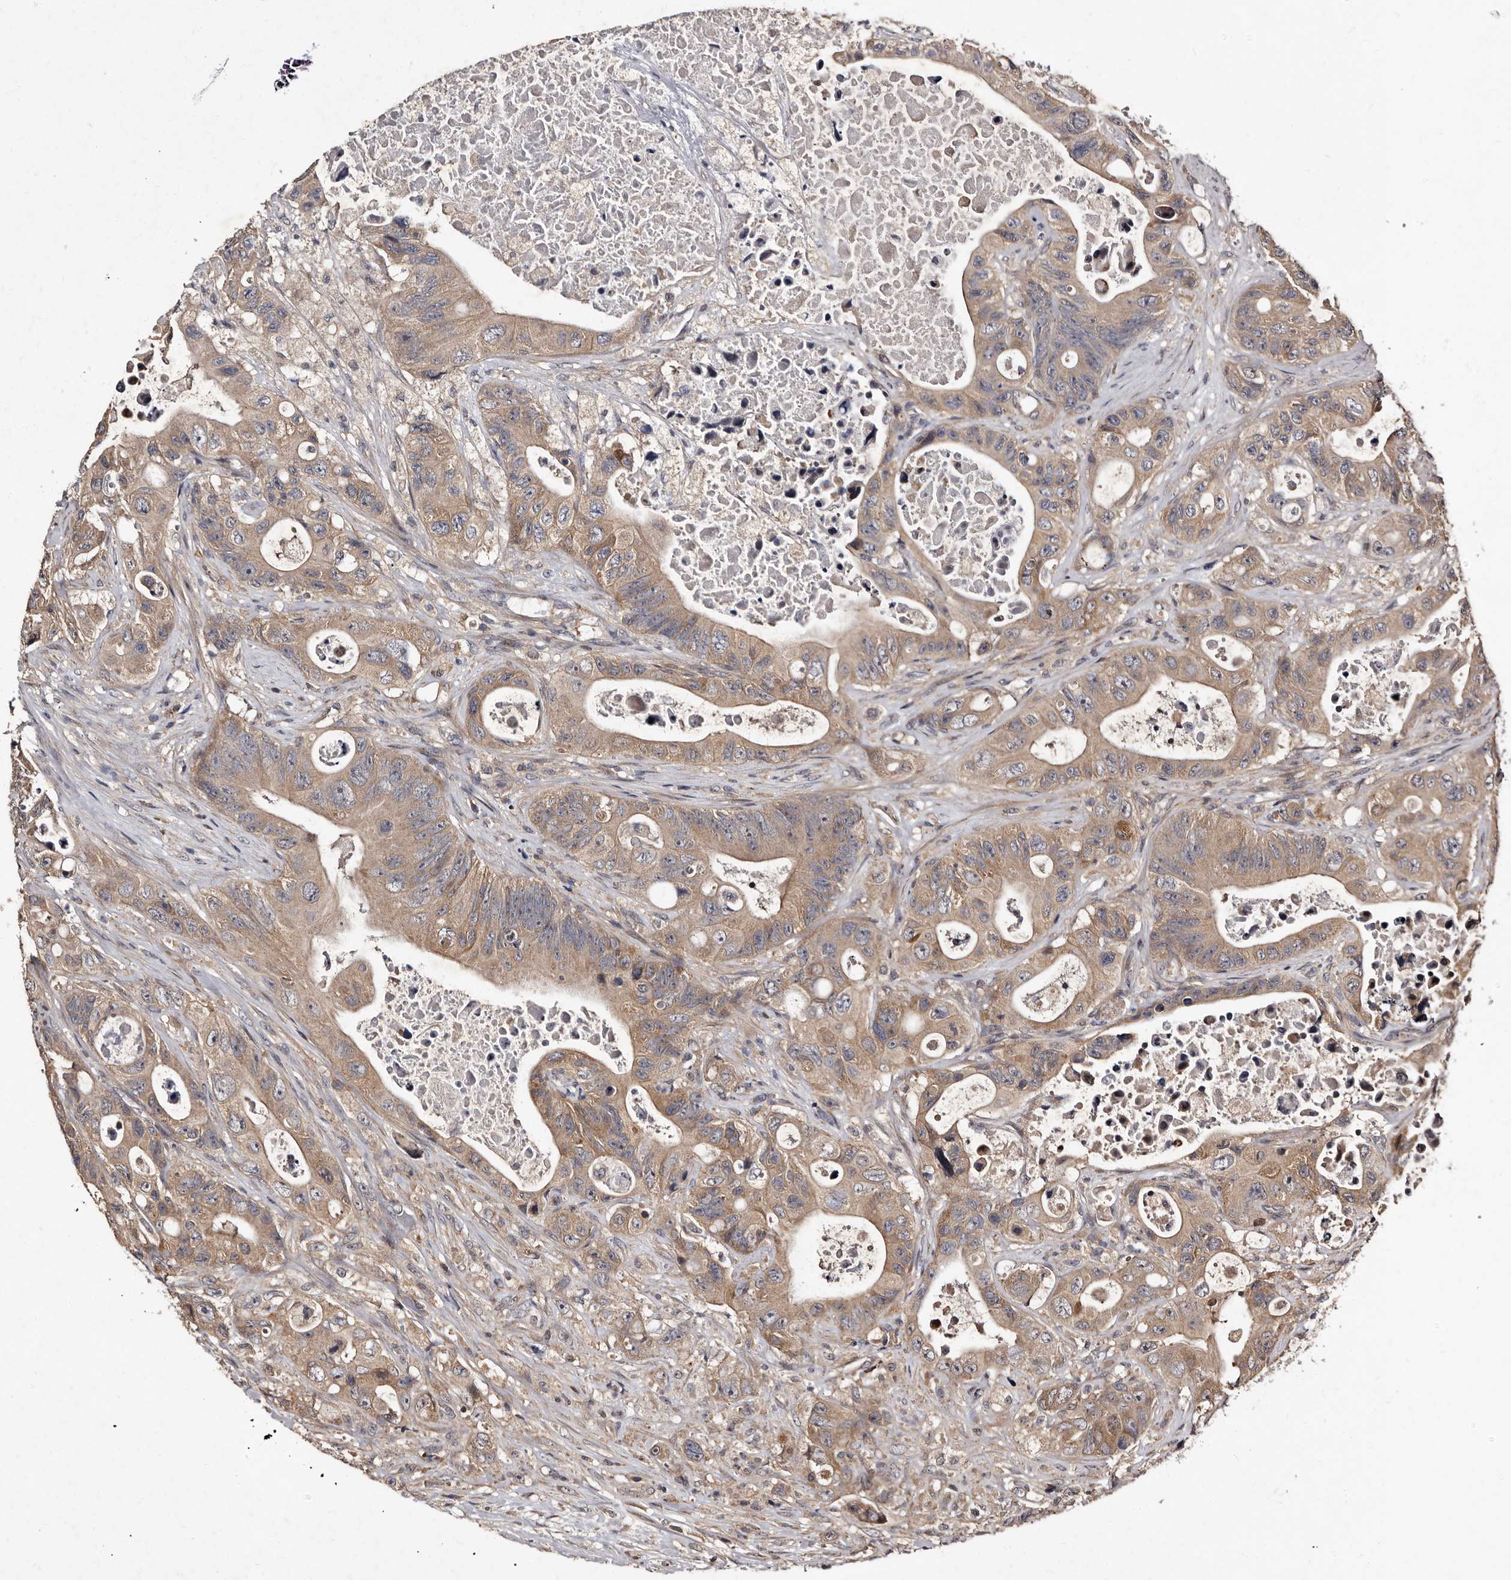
{"staining": {"intensity": "moderate", "quantity": ">75%", "location": "cytoplasmic/membranous"}, "tissue": "colorectal cancer", "cell_type": "Tumor cells", "image_type": "cancer", "snomed": [{"axis": "morphology", "description": "Adenocarcinoma, NOS"}, {"axis": "topography", "description": "Colon"}], "caption": "Moderate cytoplasmic/membranous protein staining is appreciated in about >75% of tumor cells in adenocarcinoma (colorectal).", "gene": "MKRN3", "patient": {"sex": "female", "age": 46}}